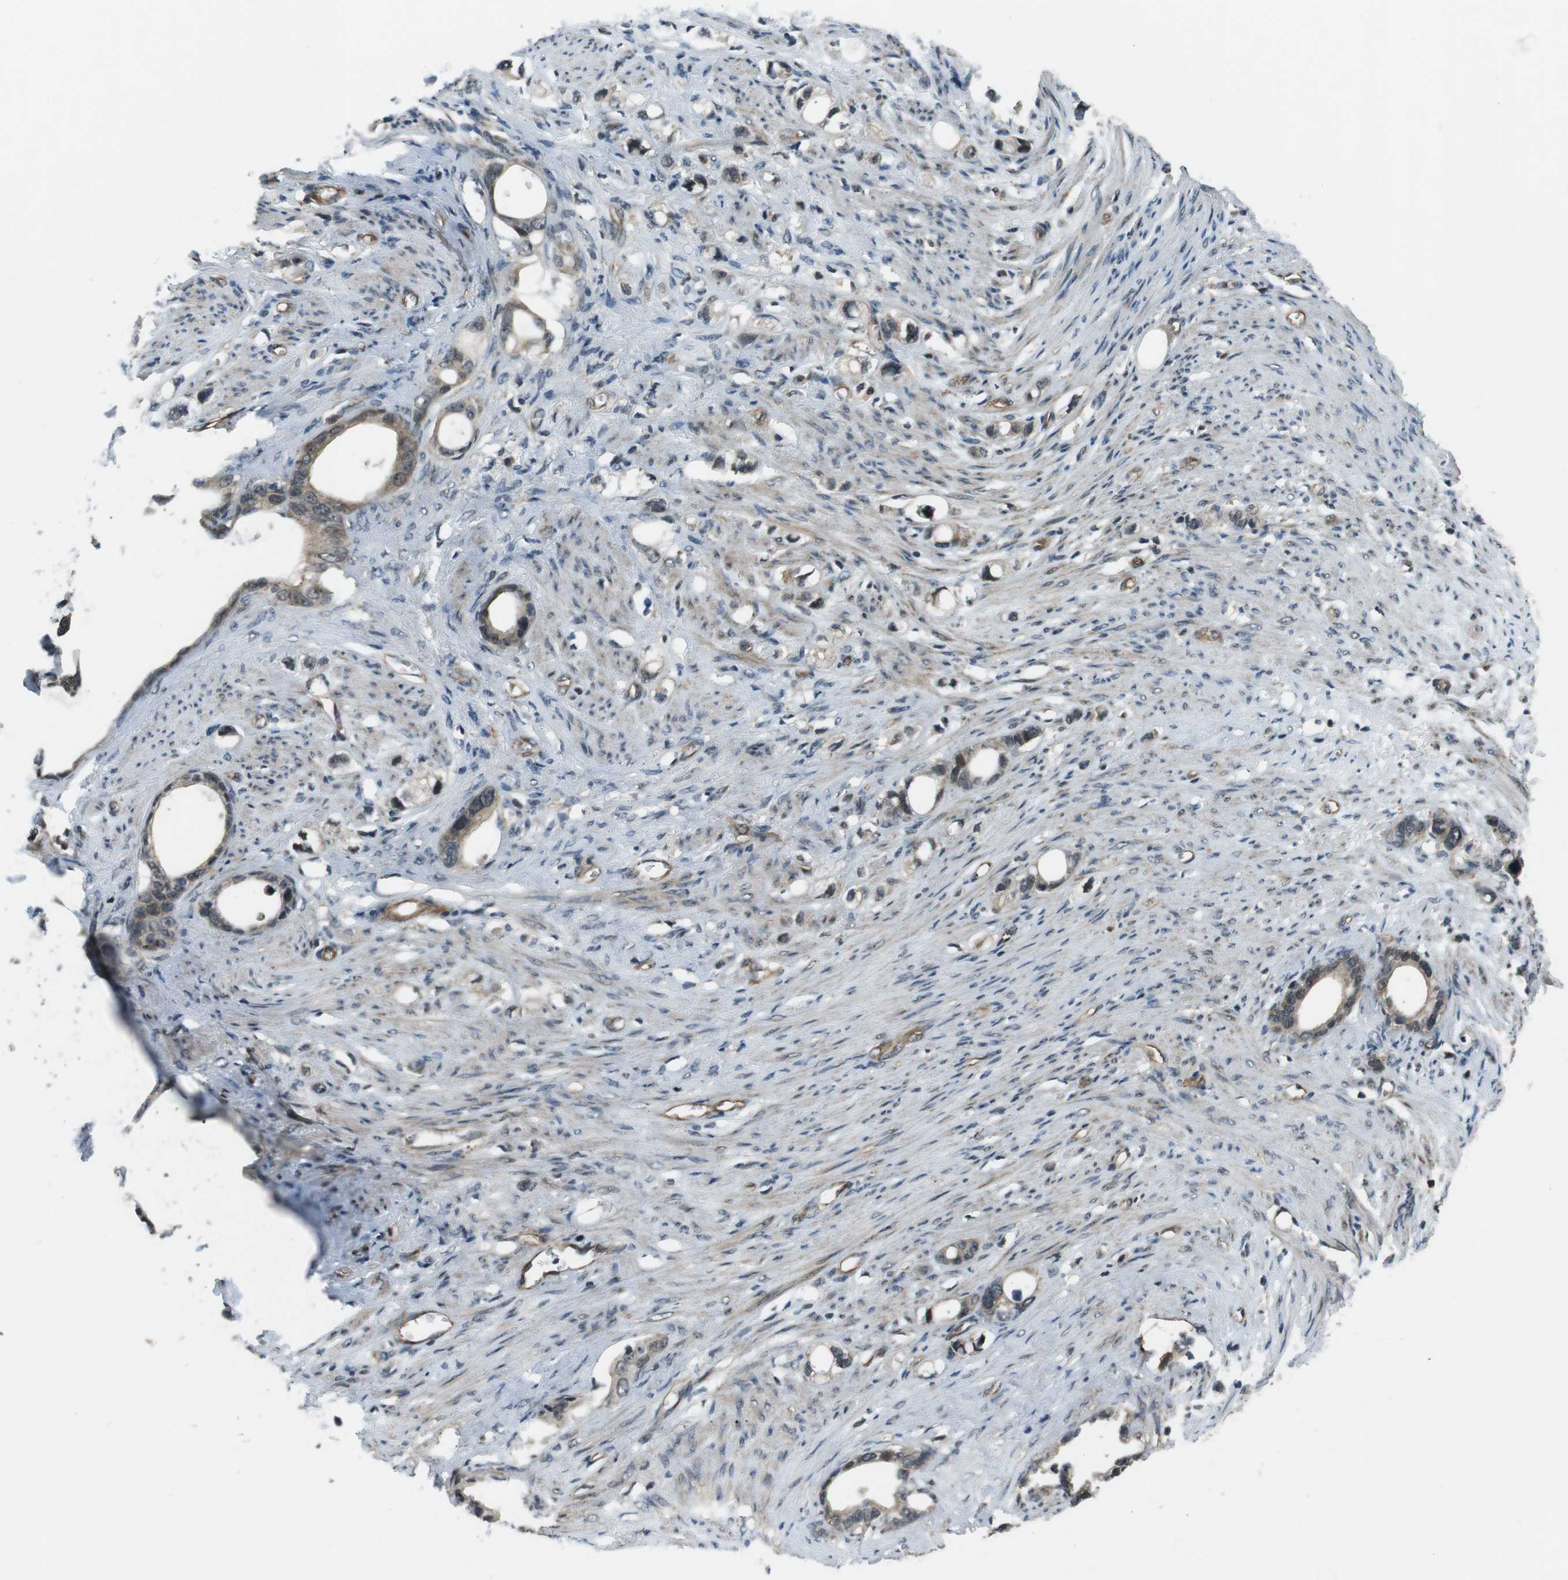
{"staining": {"intensity": "weak", "quantity": ">75%", "location": "cytoplasmic/membranous,nuclear"}, "tissue": "stomach cancer", "cell_type": "Tumor cells", "image_type": "cancer", "snomed": [{"axis": "morphology", "description": "Adenocarcinoma, NOS"}, {"axis": "topography", "description": "Stomach"}], "caption": "Brown immunohistochemical staining in stomach adenocarcinoma reveals weak cytoplasmic/membranous and nuclear positivity in approximately >75% of tumor cells. Nuclei are stained in blue.", "gene": "TIAM2", "patient": {"sex": "female", "age": 75}}